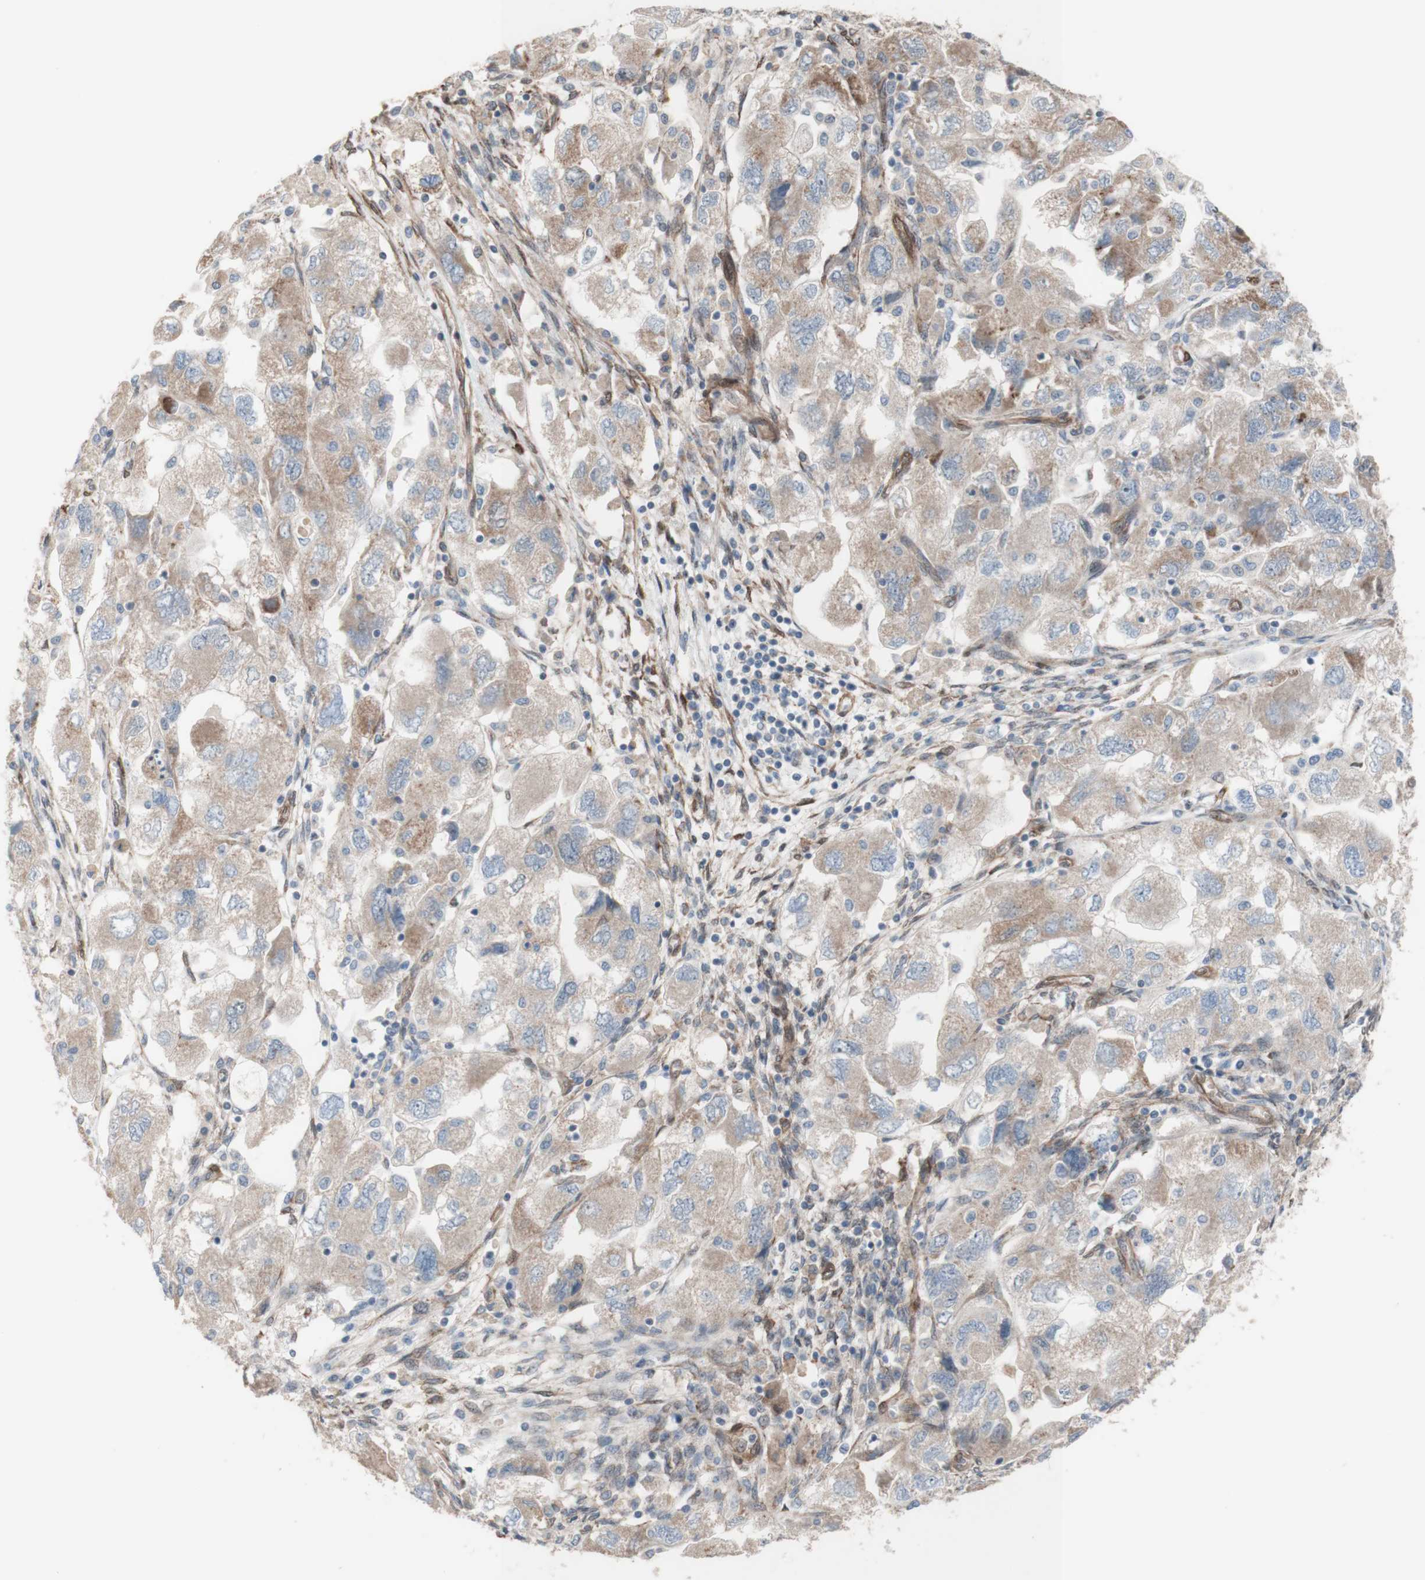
{"staining": {"intensity": "moderate", "quantity": ">75%", "location": "cytoplasmic/membranous"}, "tissue": "ovarian cancer", "cell_type": "Tumor cells", "image_type": "cancer", "snomed": [{"axis": "morphology", "description": "Carcinoma, NOS"}, {"axis": "morphology", "description": "Cystadenocarcinoma, serous, NOS"}, {"axis": "topography", "description": "Ovary"}], "caption": "Brown immunohistochemical staining in human ovarian cancer (carcinoma) exhibits moderate cytoplasmic/membranous staining in about >75% of tumor cells. (DAB = brown stain, brightfield microscopy at high magnification).", "gene": "CNN3", "patient": {"sex": "female", "age": 69}}